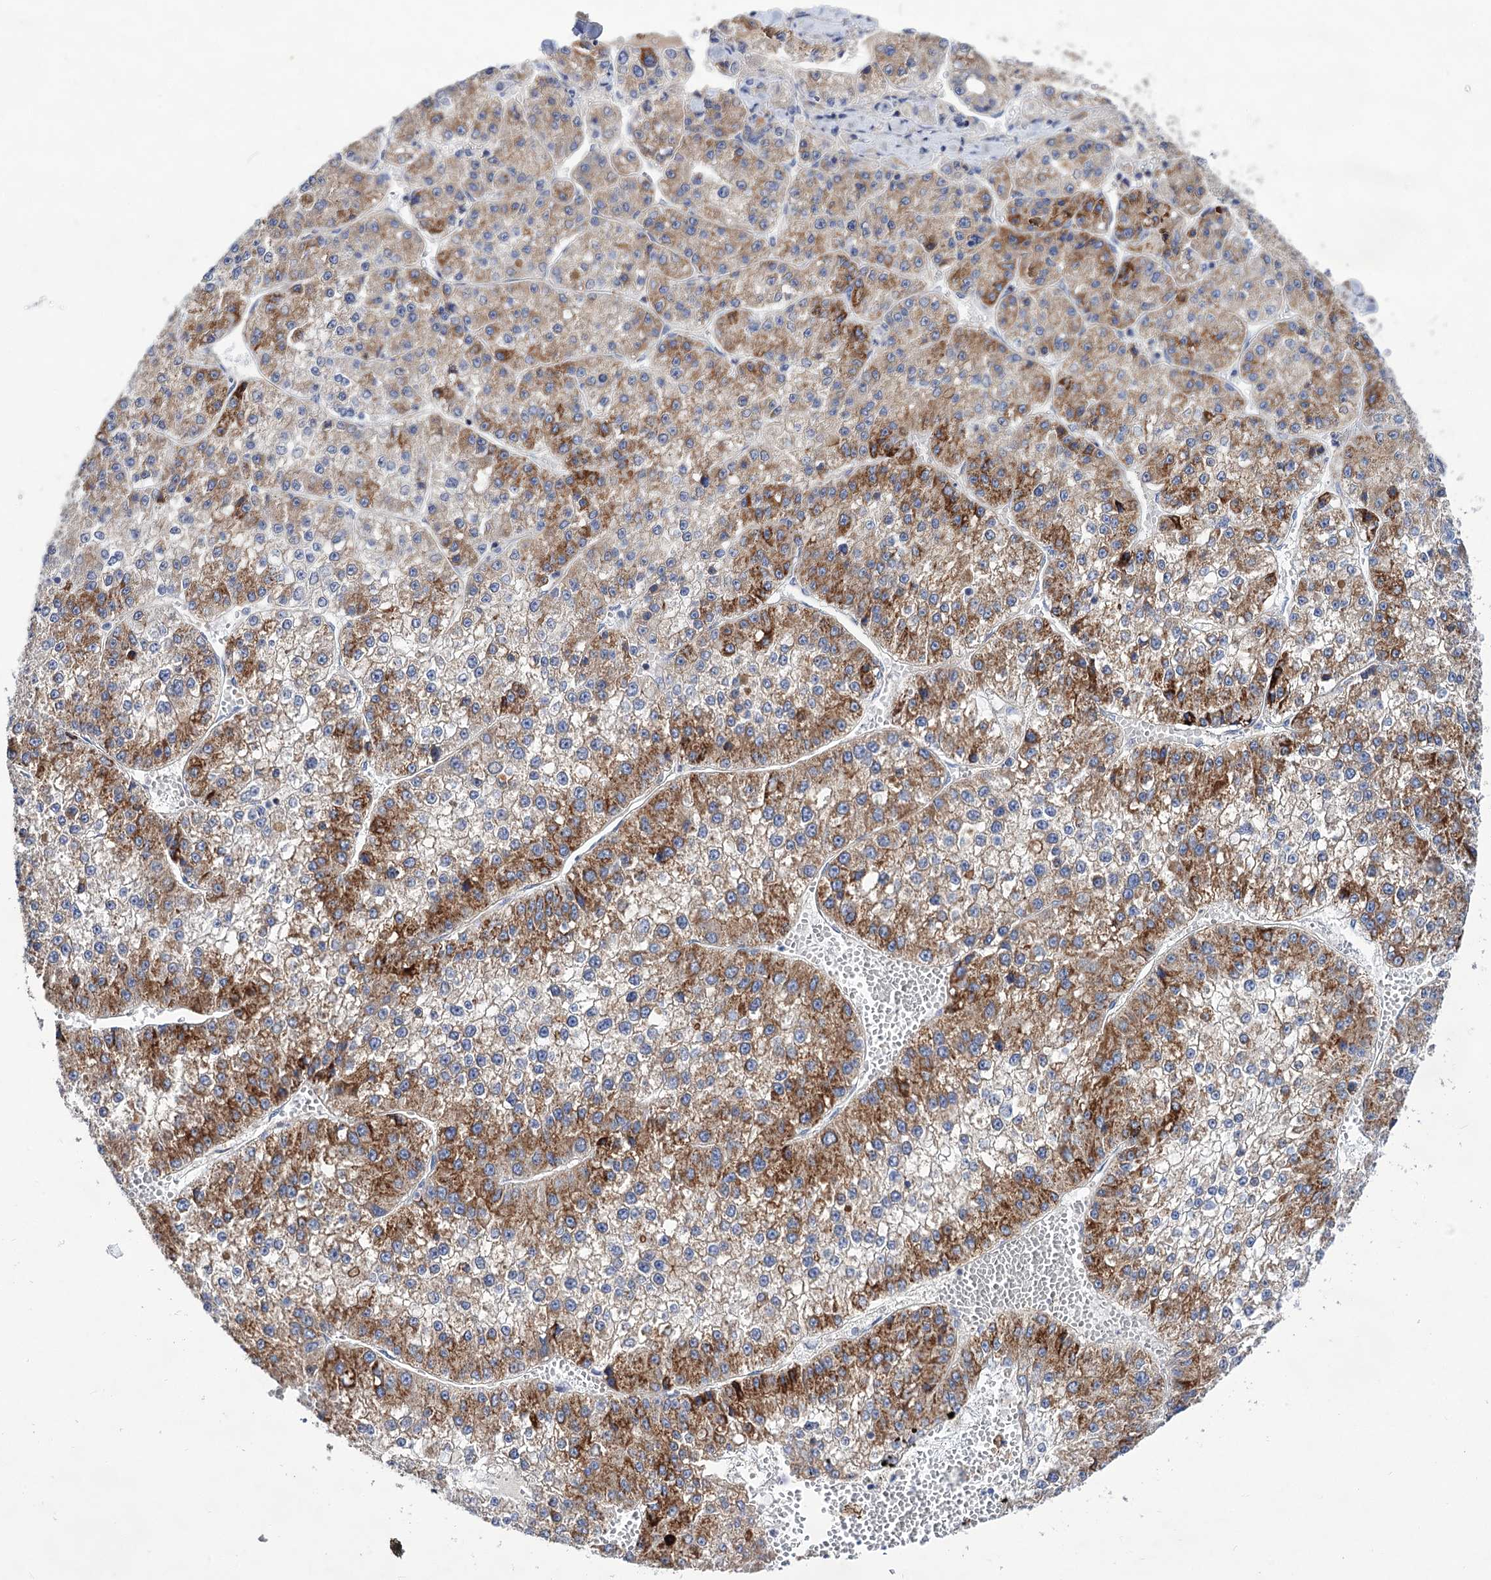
{"staining": {"intensity": "strong", "quantity": "25%-75%", "location": "cytoplasmic/membranous"}, "tissue": "liver cancer", "cell_type": "Tumor cells", "image_type": "cancer", "snomed": [{"axis": "morphology", "description": "Carcinoma, Hepatocellular, NOS"}, {"axis": "topography", "description": "Liver"}], "caption": "The image reveals immunohistochemical staining of hepatocellular carcinoma (liver). There is strong cytoplasmic/membranous positivity is appreciated in about 25%-75% of tumor cells.", "gene": "NUDCD2", "patient": {"sex": "female", "age": 73}}